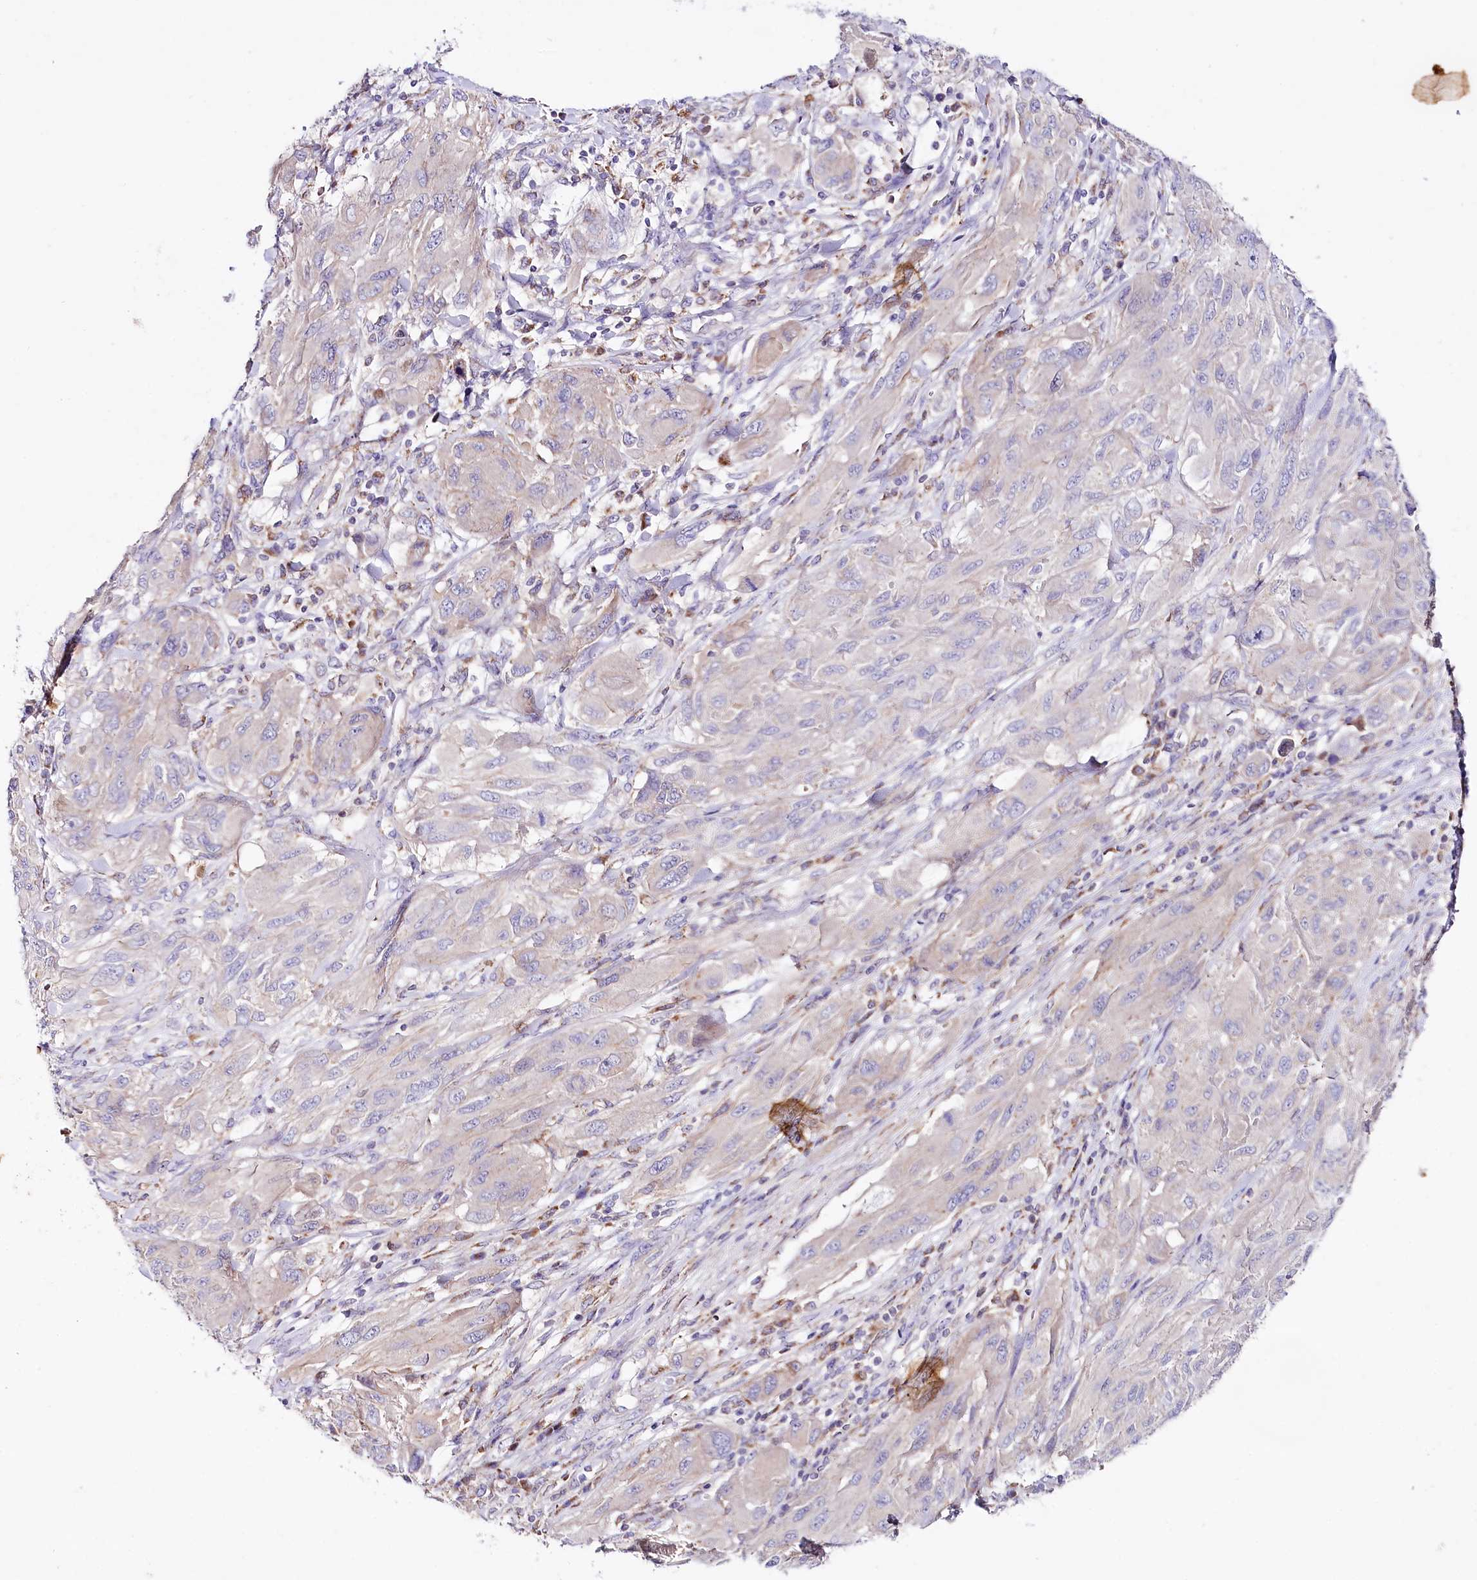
{"staining": {"intensity": "negative", "quantity": "none", "location": "none"}, "tissue": "melanoma", "cell_type": "Tumor cells", "image_type": "cancer", "snomed": [{"axis": "morphology", "description": "Malignant melanoma, NOS"}, {"axis": "topography", "description": "Skin"}], "caption": "Immunohistochemistry (IHC) of human malignant melanoma demonstrates no expression in tumor cells.", "gene": "SACM1L", "patient": {"sex": "female", "age": 91}}